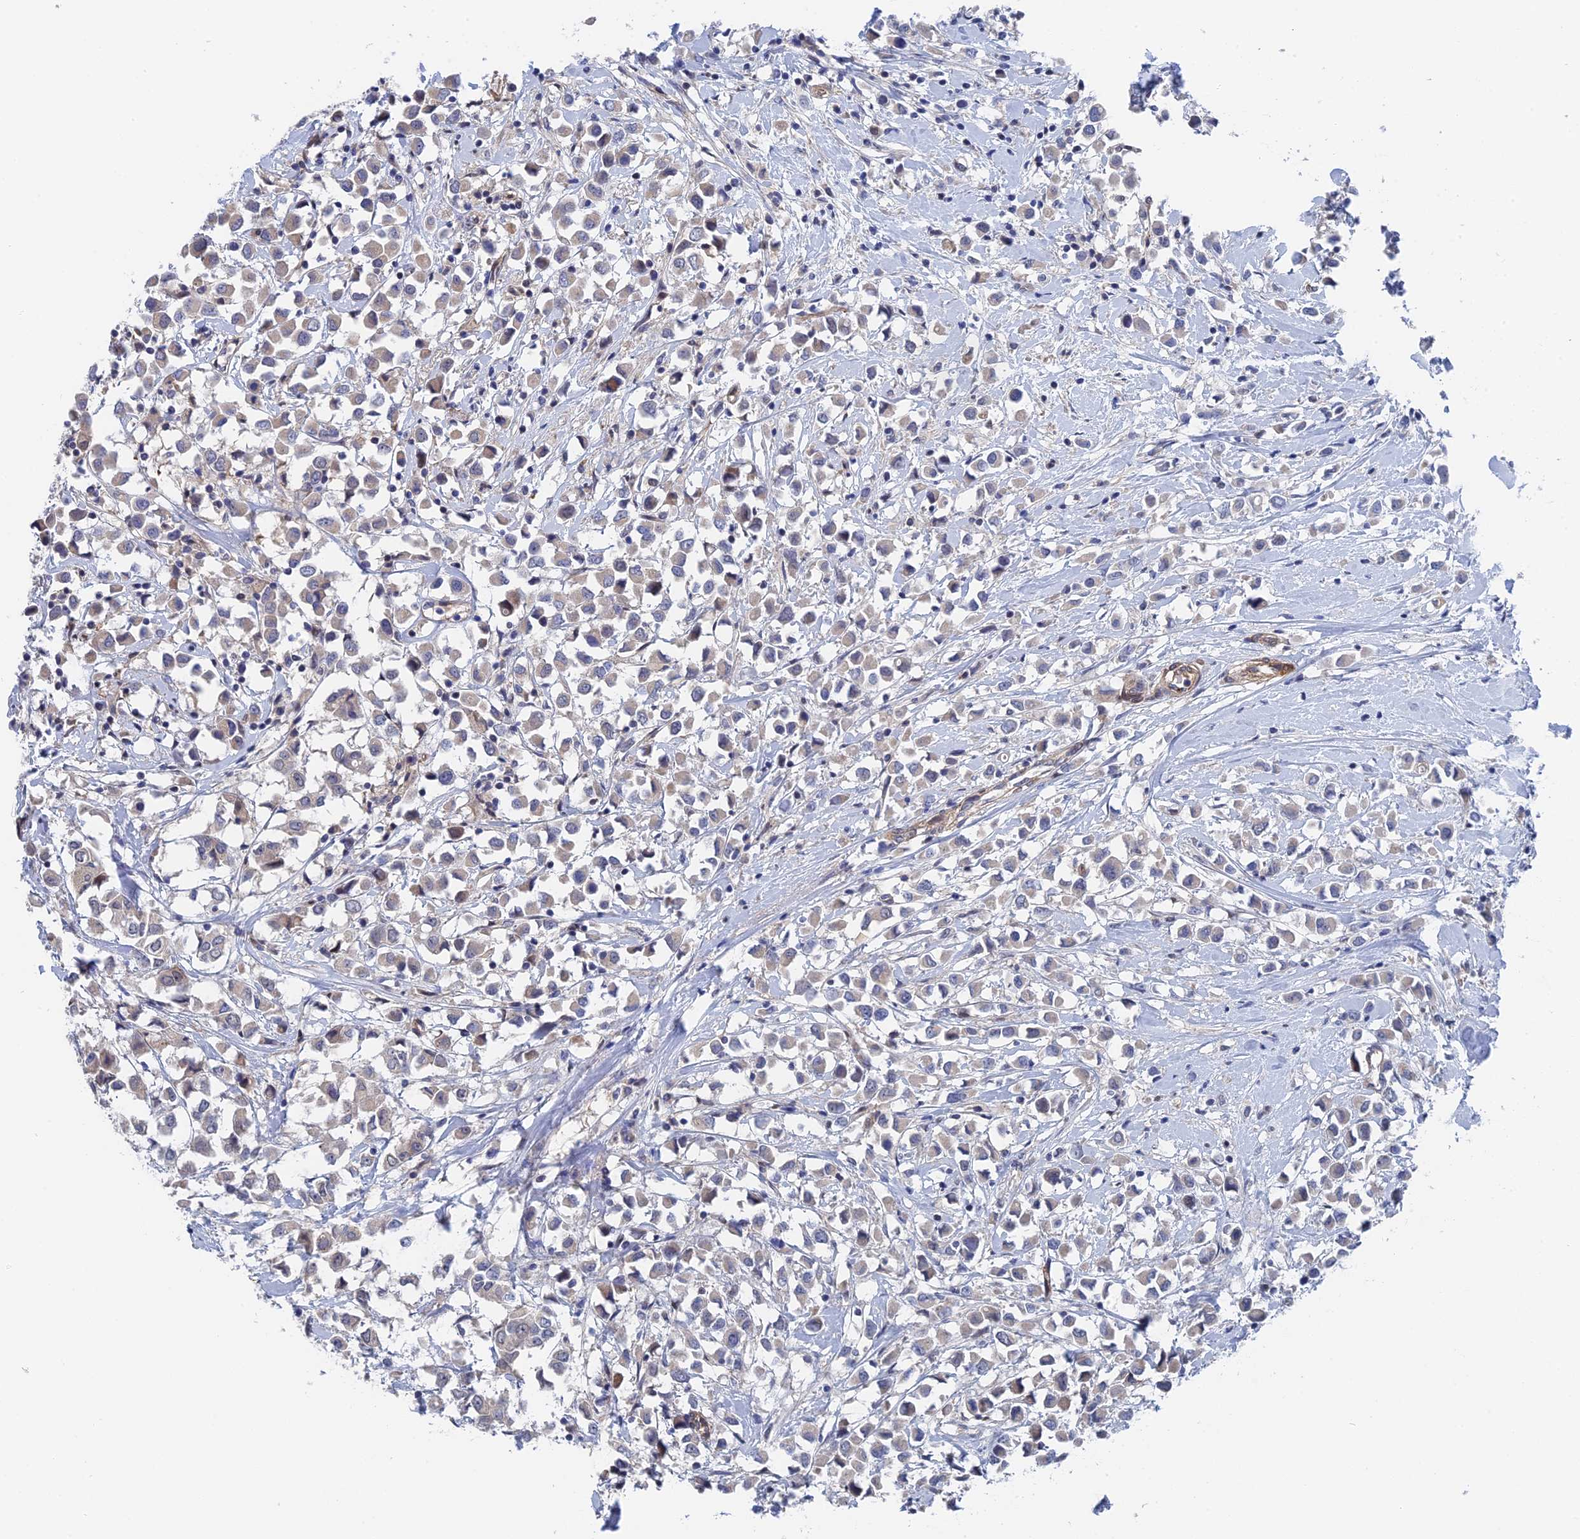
{"staining": {"intensity": "negative", "quantity": "none", "location": "none"}, "tissue": "breast cancer", "cell_type": "Tumor cells", "image_type": "cancer", "snomed": [{"axis": "morphology", "description": "Duct carcinoma"}, {"axis": "topography", "description": "Breast"}], "caption": "A micrograph of human intraductal carcinoma (breast) is negative for staining in tumor cells.", "gene": "MTHFSD", "patient": {"sex": "female", "age": 61}}